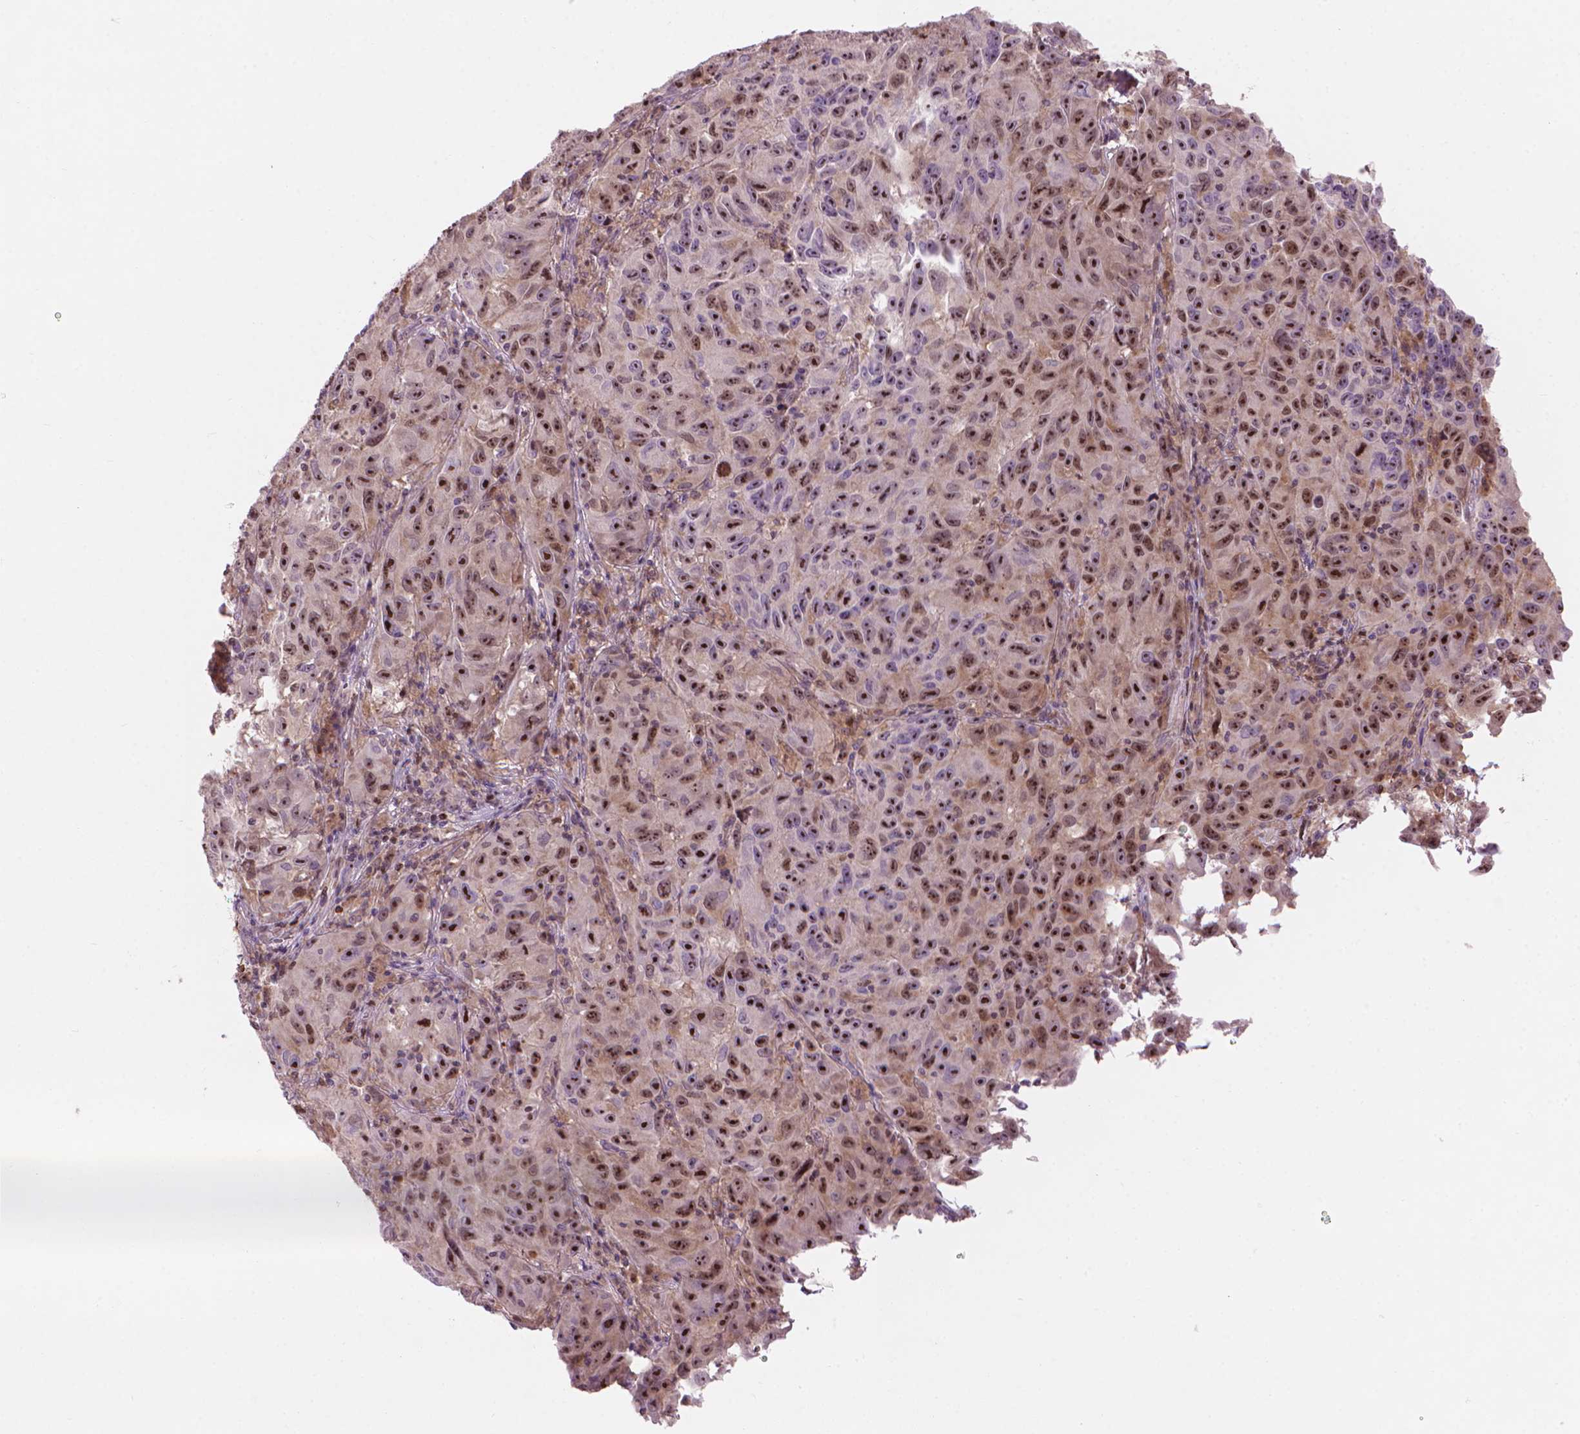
{"staining": {"intensity": "moderate", "quantity": ">75%", "location": "nuclear"}, "tissue": "melanoma", "cell_type": "Tumor cells", "image_type": "cancer", "snomed": [{"axis": "morphology", "description": "Malignant melanoma, NOS"}, {"axis": "topography", "description": "Vulva, labia, clitoris and Bartholin´s gland, NO"}], "caption": "This photomicrograph reveals immunohistochemistry staining of melanoma, with medium moderate nuclear staining in approximately >75% of tumor cells.", "gene": "SMC2", "patient": {"sex": "female", "age": 75}}